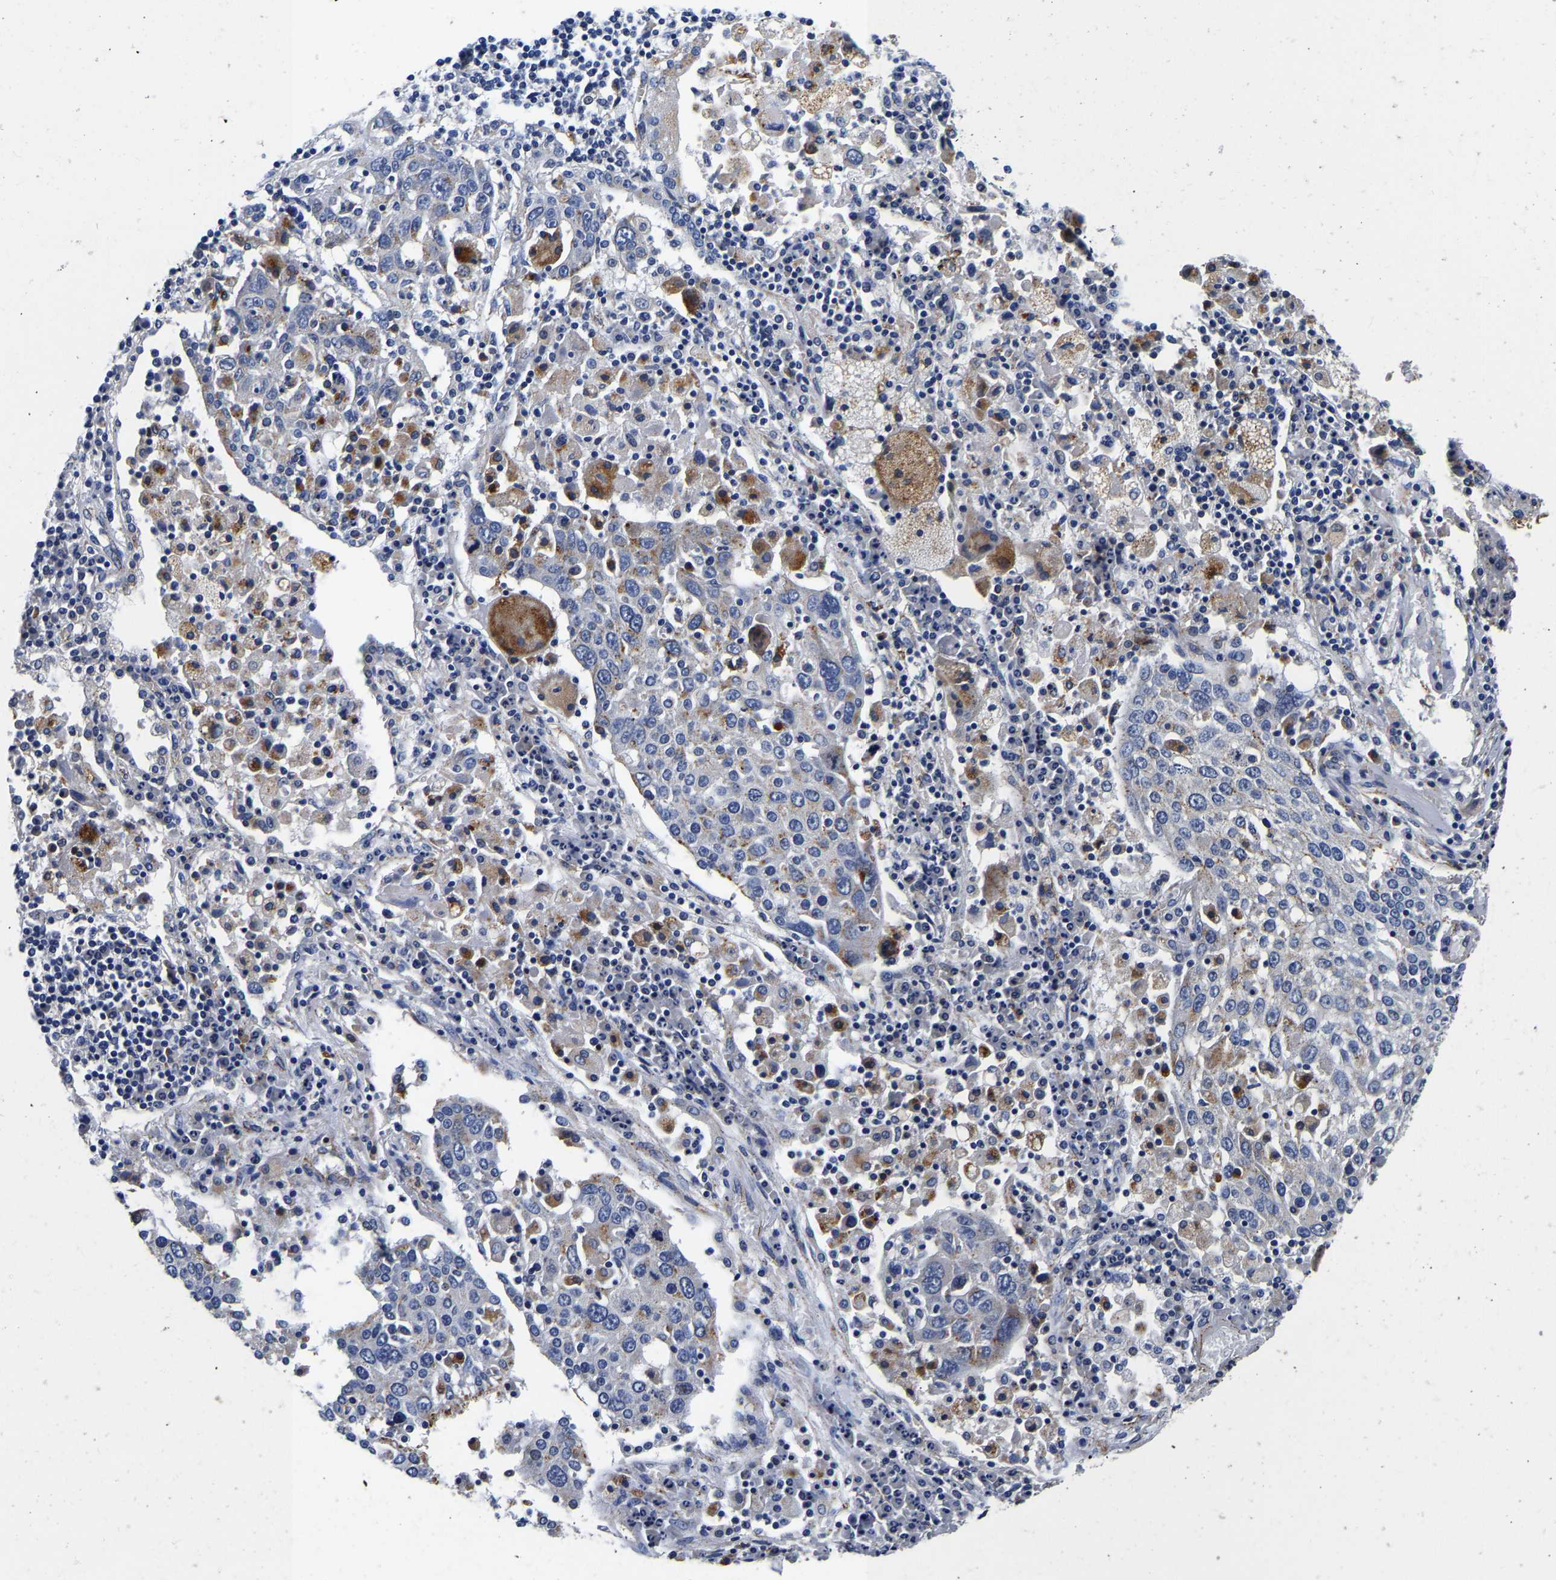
{"staining": {"intensity": "negative", "quantity": "none", "location": "none"}, "tissue": "lung cancer", "cell_type": "Tumor cells", "image_type": "cancer", "snomed": [{"axis": "morphology", "description": "Squamous cell carcinoma, NOS"}, {"axis": "topography", "description": "Lung"}], "caption": "Immunohistochemical staining of lung cancer demonstrates no significant staining in tumor cells. The staining was performed using DAB to visualize the protein expression in brown, while the nuclei were stained in blue with hematoxylin (Magnification: 20x).", "gene": "GRN", "patient": {"sex": "male", "age": 65}}